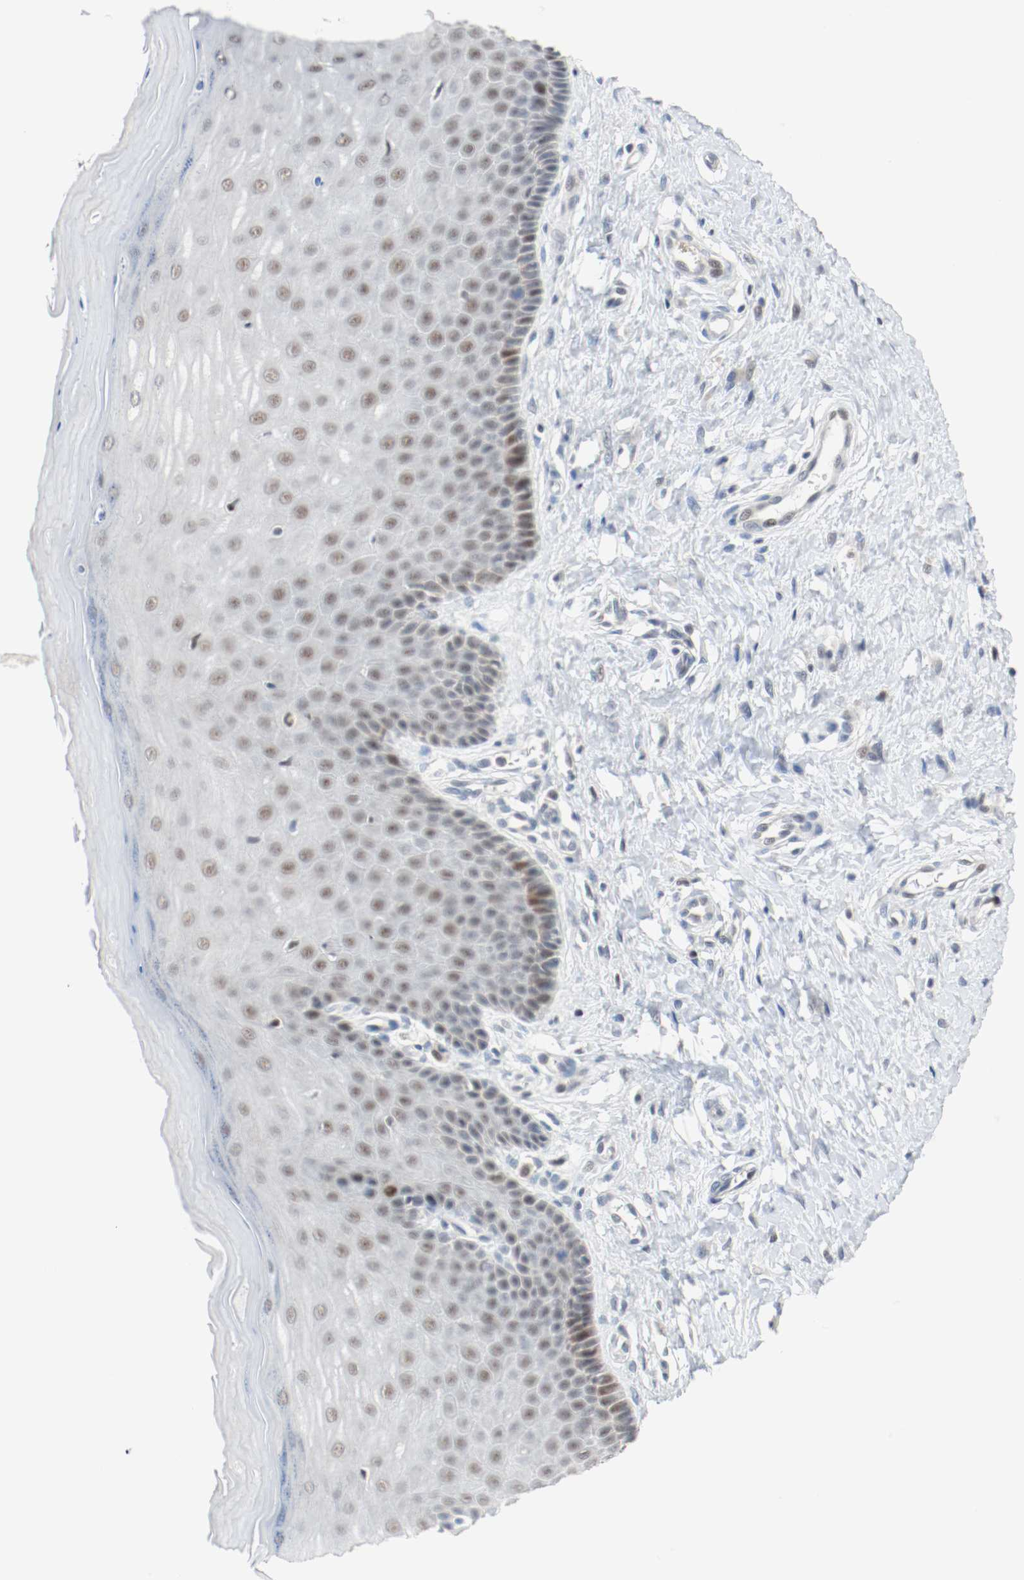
{"staining": {"intensity": "moderate", "quantity": ">75%", "location": "nuclear"}, "tissue": "cervix", "cell_type": "Glandular cells", "image_type": "normal", "snomed": [{"axis": "morphology", "description": "Normal tissue, NOS"}, {"axis": "topography", "description": "Cervix"}], "caption": "Cervix stained with DAB immunohistochemistry shows medium levels of moderate nuclear staining in about >75% of glandular cells.", "gene": "ASH1L", "patient": {"sex": "female", "age": 55}}